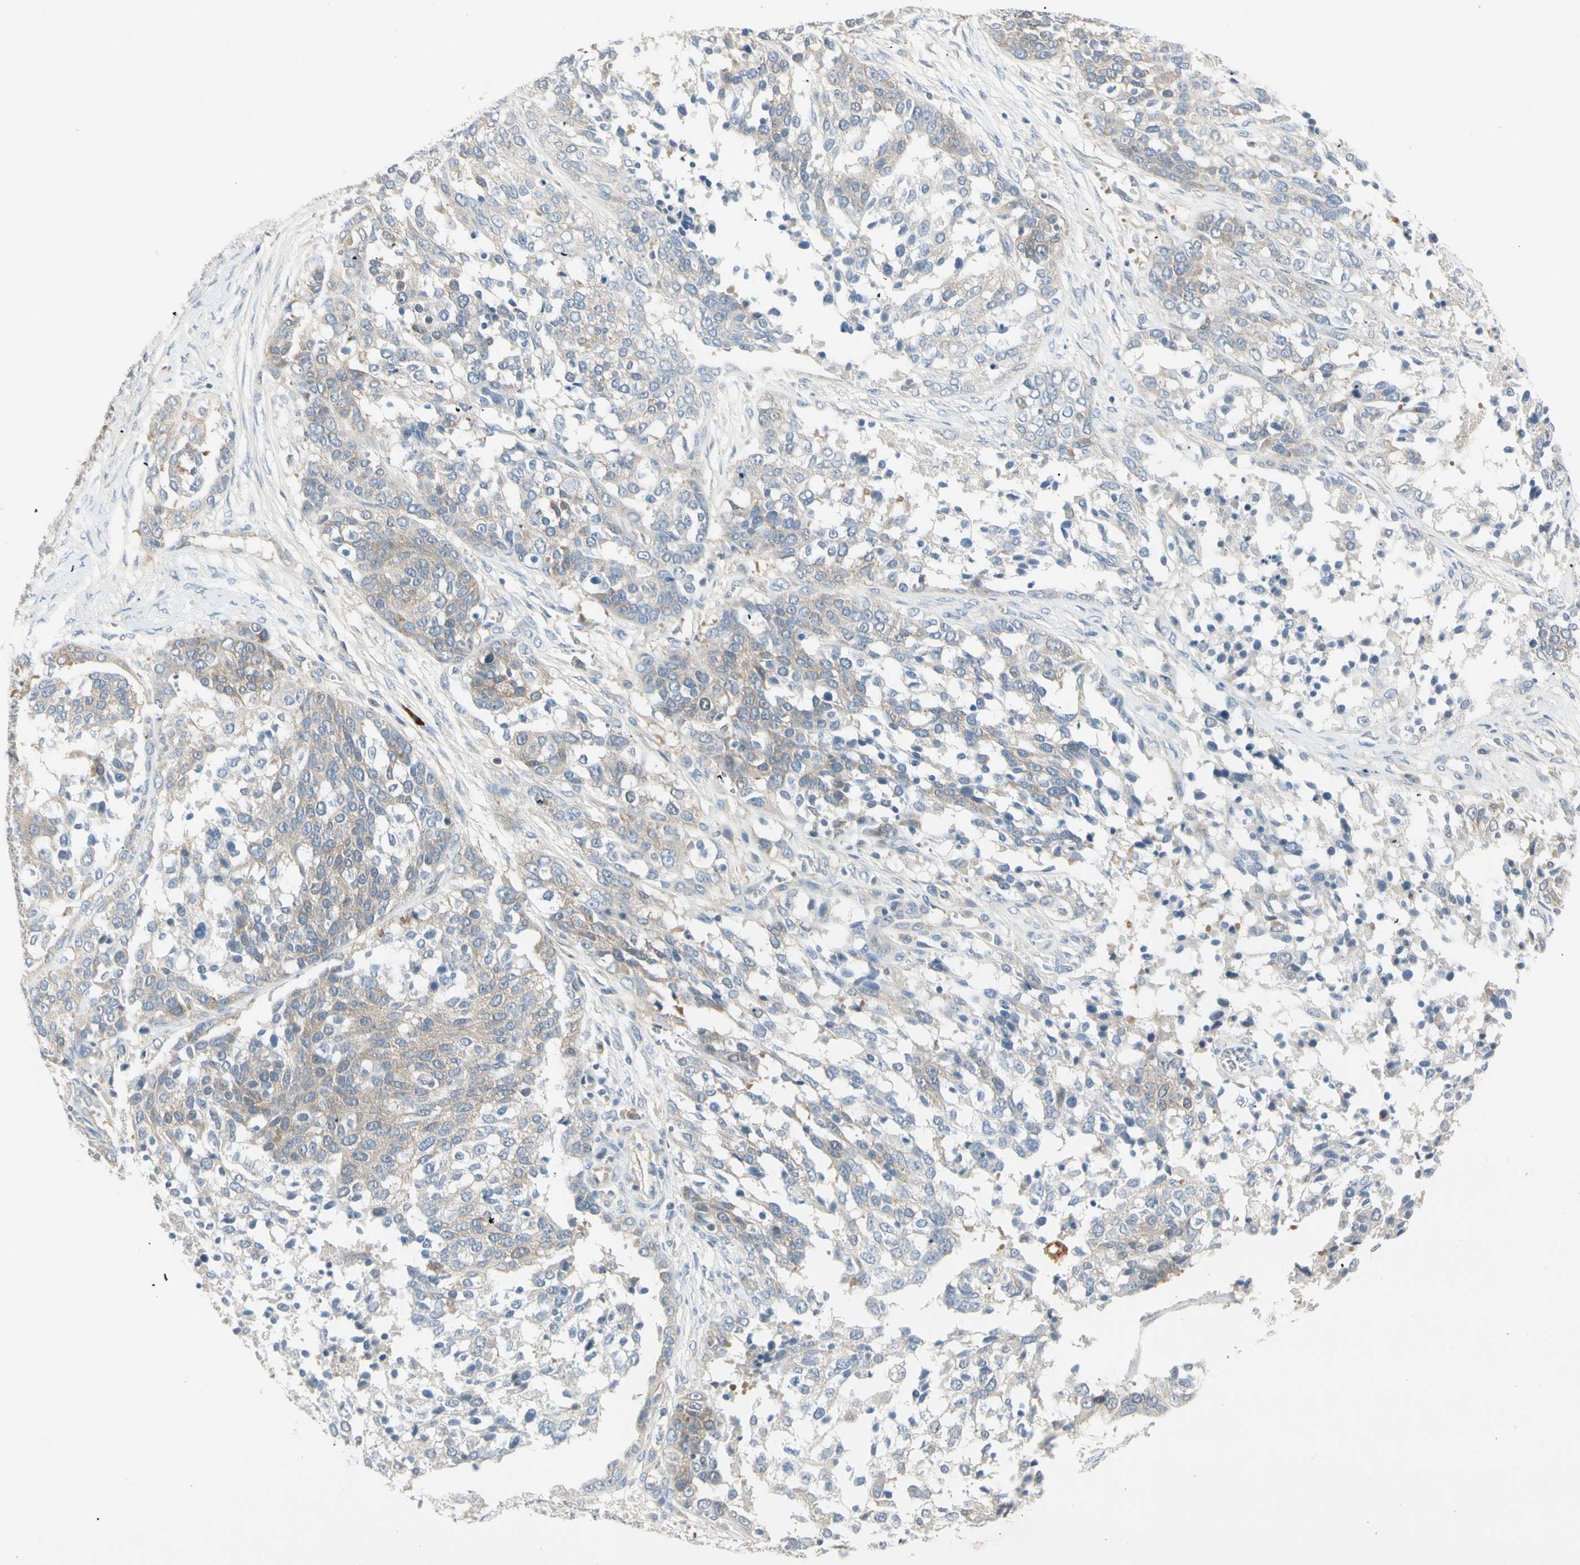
{"staining": {"intensity": "weak", "quantity": ">75%", "location": "cytoplasmic/membranous"}, "tissue": "ovarian cancer", "cell_type": "Tumor cells", "image_type": "cancer", "snomed": [{"axis": "morphology", "description": "Cystadenocarcinoma, serous, NOS"}, {"axis": "topography", "description": "Ovary"}], "caption": "Ovarian serous cystadenocarcinoma tissue shows weak cytoplasmic/membranous staining in approximately >75% of tumor cells, visualized by immunohistochemistry.", "gene": "IL1R1", "patient": {"sex": "female", "age": 44}}